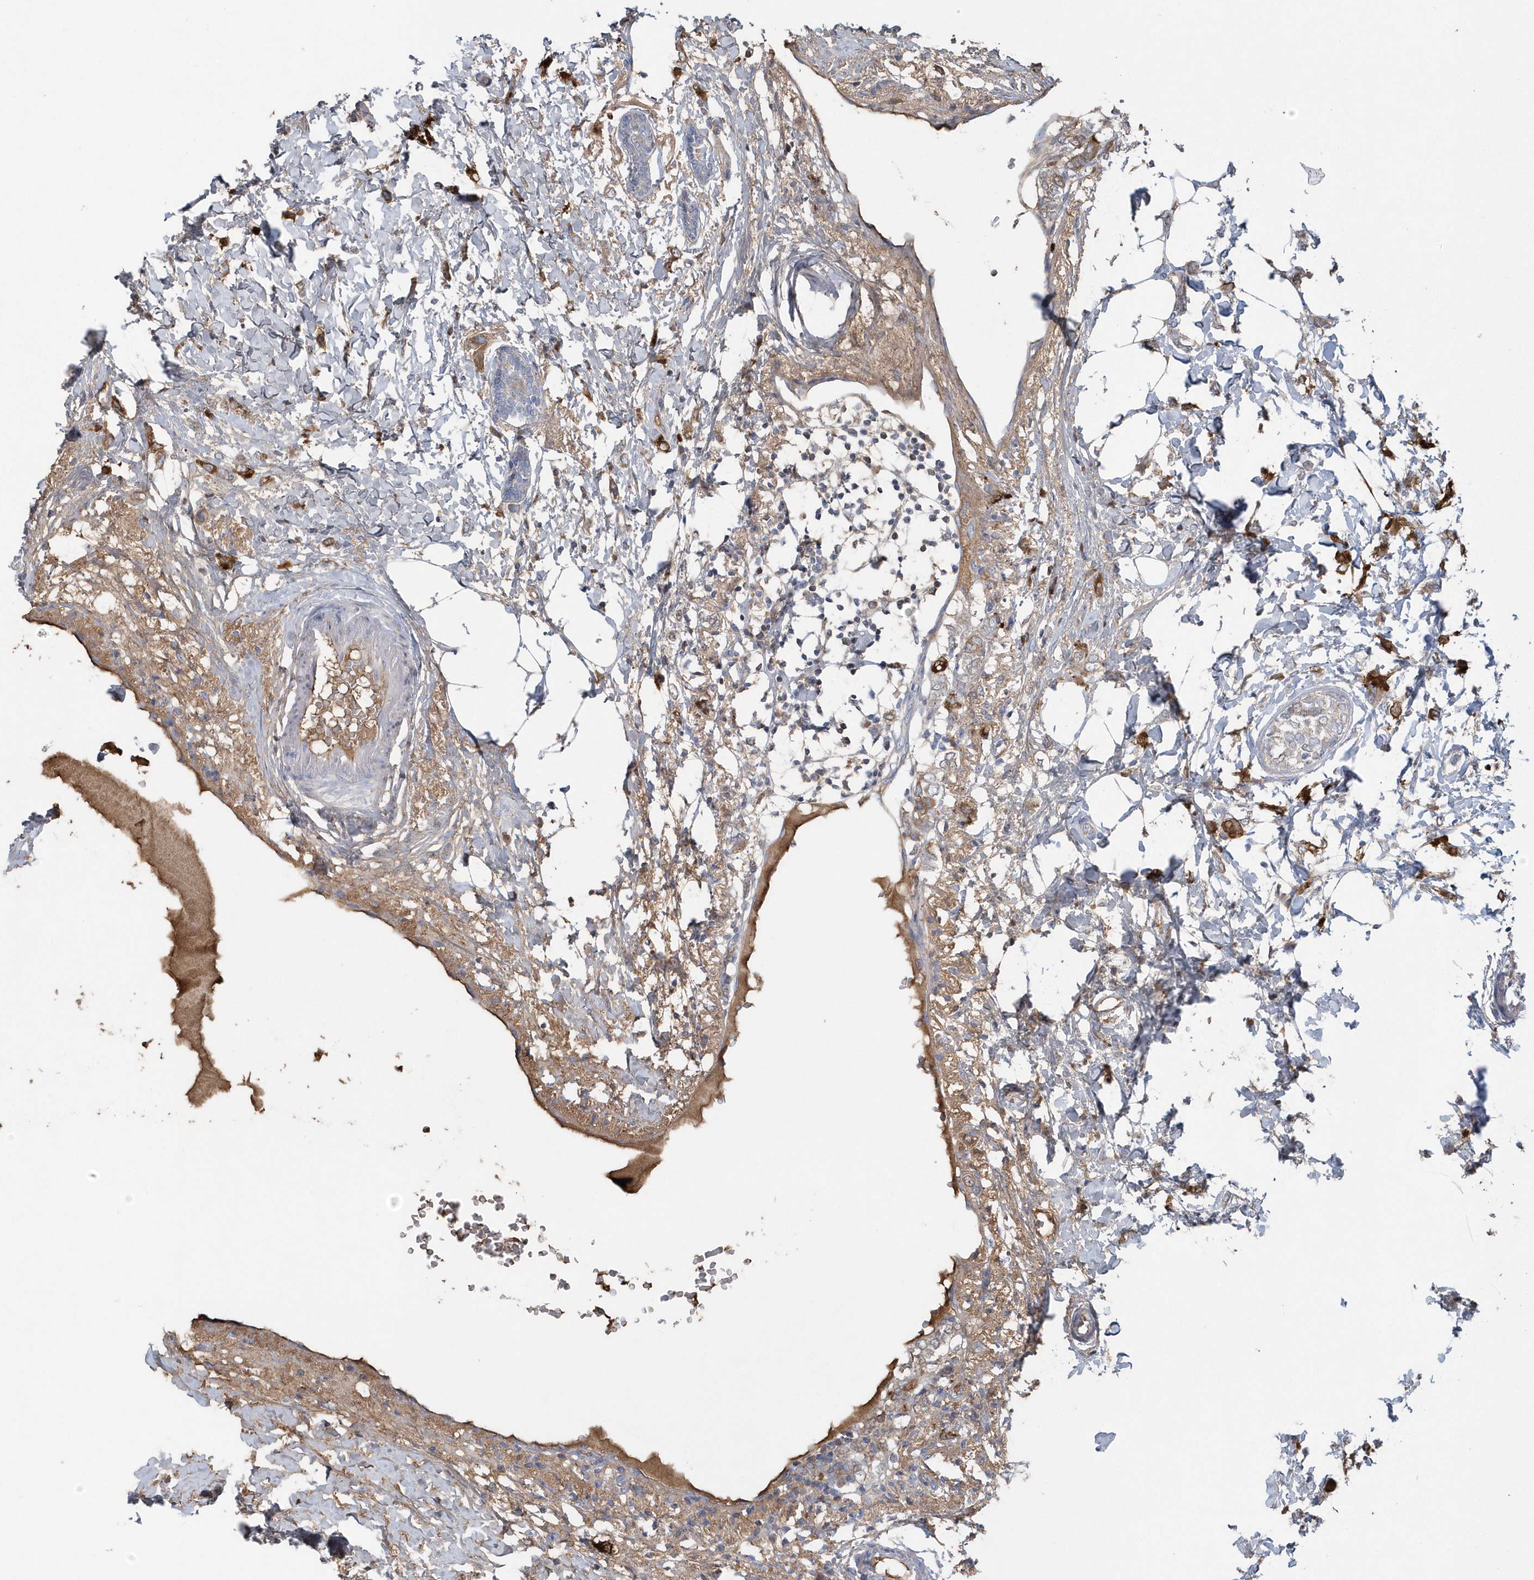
{"staining": {"intensity": "negative", "quantity": "none", "location": "none"}, "tissue": "breast cancer", "cell_type": "Tumor cells", "image_type": "cancer", "snomed": [{"axis": "morphology", "description": "Normal tissue, NOS"}, {"axis": "morphology", "description": "Lobular carcinoma"}, {"axis": "topography", "description": "Breast"}], "caption": "IHC micrograph of neoplastic tissue: human breast cancer (lobular carcinoma) stained with DAB exhibits no significant protein staining in tumor cells.", "gene": "SPATA18", "patient": {"sex": "female", "age": 47}}